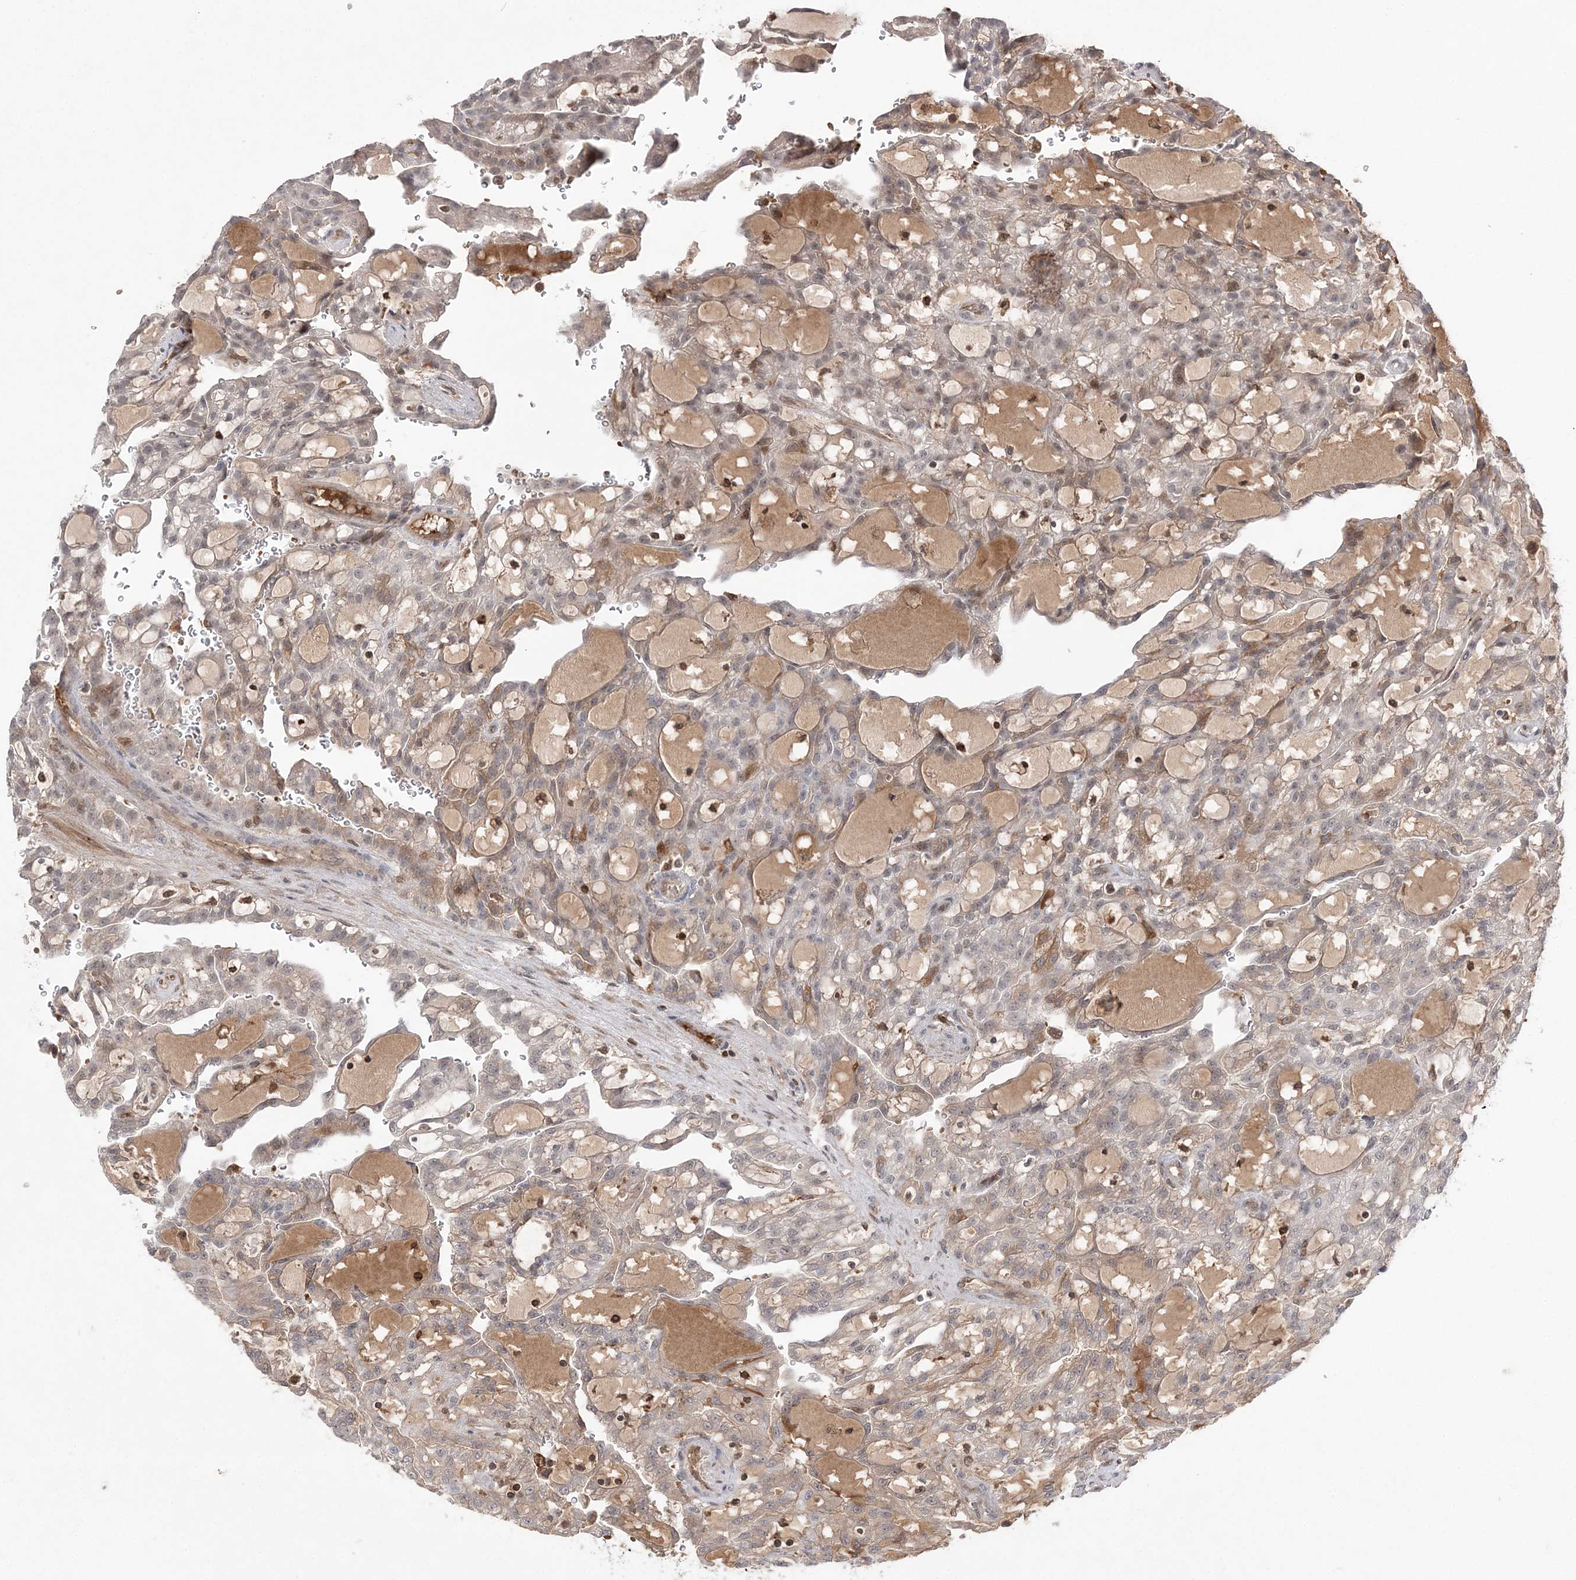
{"staining": {"intensity": "weak", "quantity": "<25%", "location": "cytoplasmic/membranous"}, "tissue": "renal cancer", "cell_type": "Tumor cells", "image_type": "cancer", "snomed": [{"axis": "morphology", "description": "Adenocarcinoma, NOS"}, {"axis": "topography", "description": "Kidney"}], "caption": "A micrograph of human renal adenocarcinoma is negative for staining in tumor cells.", "gene": "TMEM132B", "patient": {"sex": "male", "age": 63}}